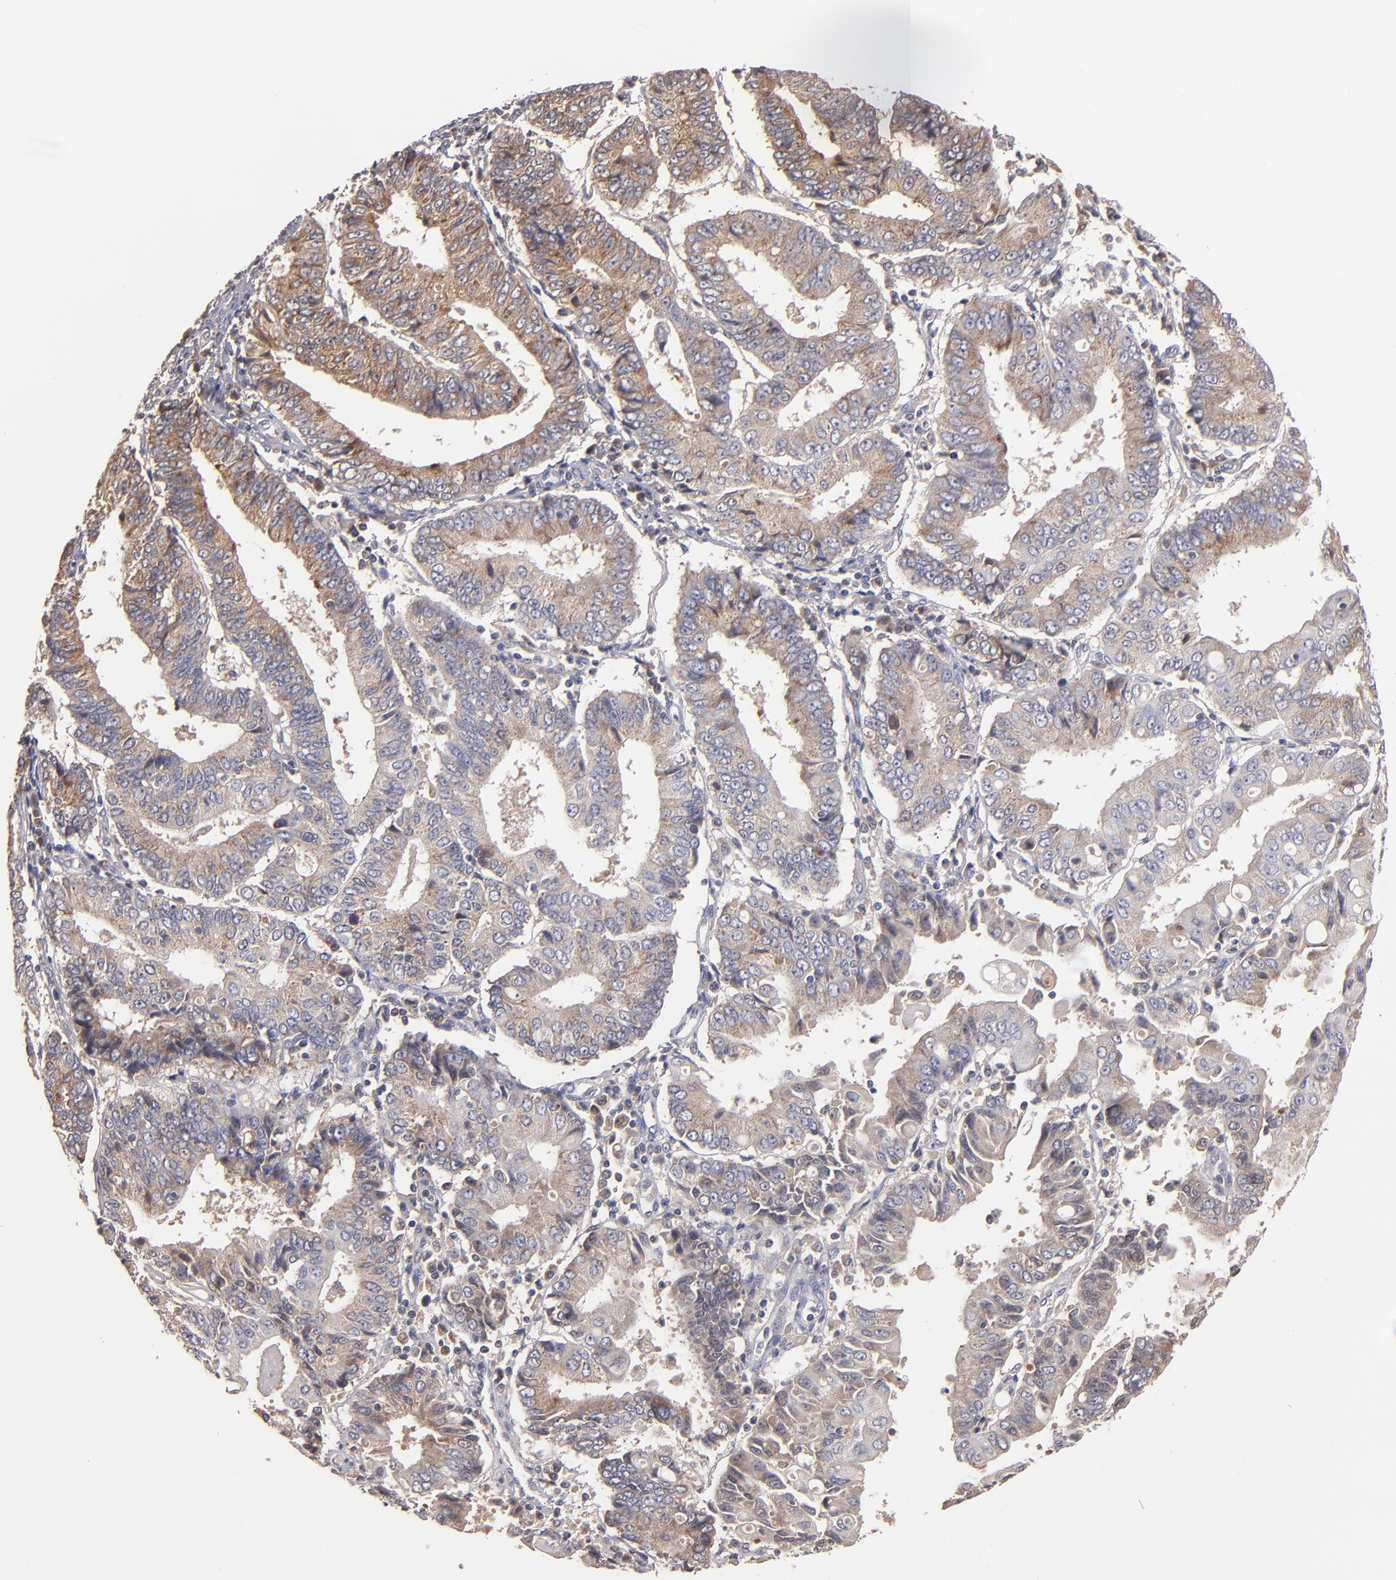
{"staining": {"intensity": "weak", "quantity": "25%-75%", "location": "cytoplasmic/membranous"}, "tissue": "endometrial cancer", "cell_type": "Tumor cells", "image_type": "cancer", "snomed": [{"axis": "morphology", "description": "Adenocarcinoma, NOS"}, {"axis": "topography", "description": "Endometrium"}], "caption": "A micrograph showing weak cytoplasmic/membranous expression in approximately 25%-75% of tumor cells in endometrial cancer (adenocarcinoma), as visualized by brown immunohistochemical staining.", "gene": "UPF3B", "patient": {"sex": "female", "age": 75}}